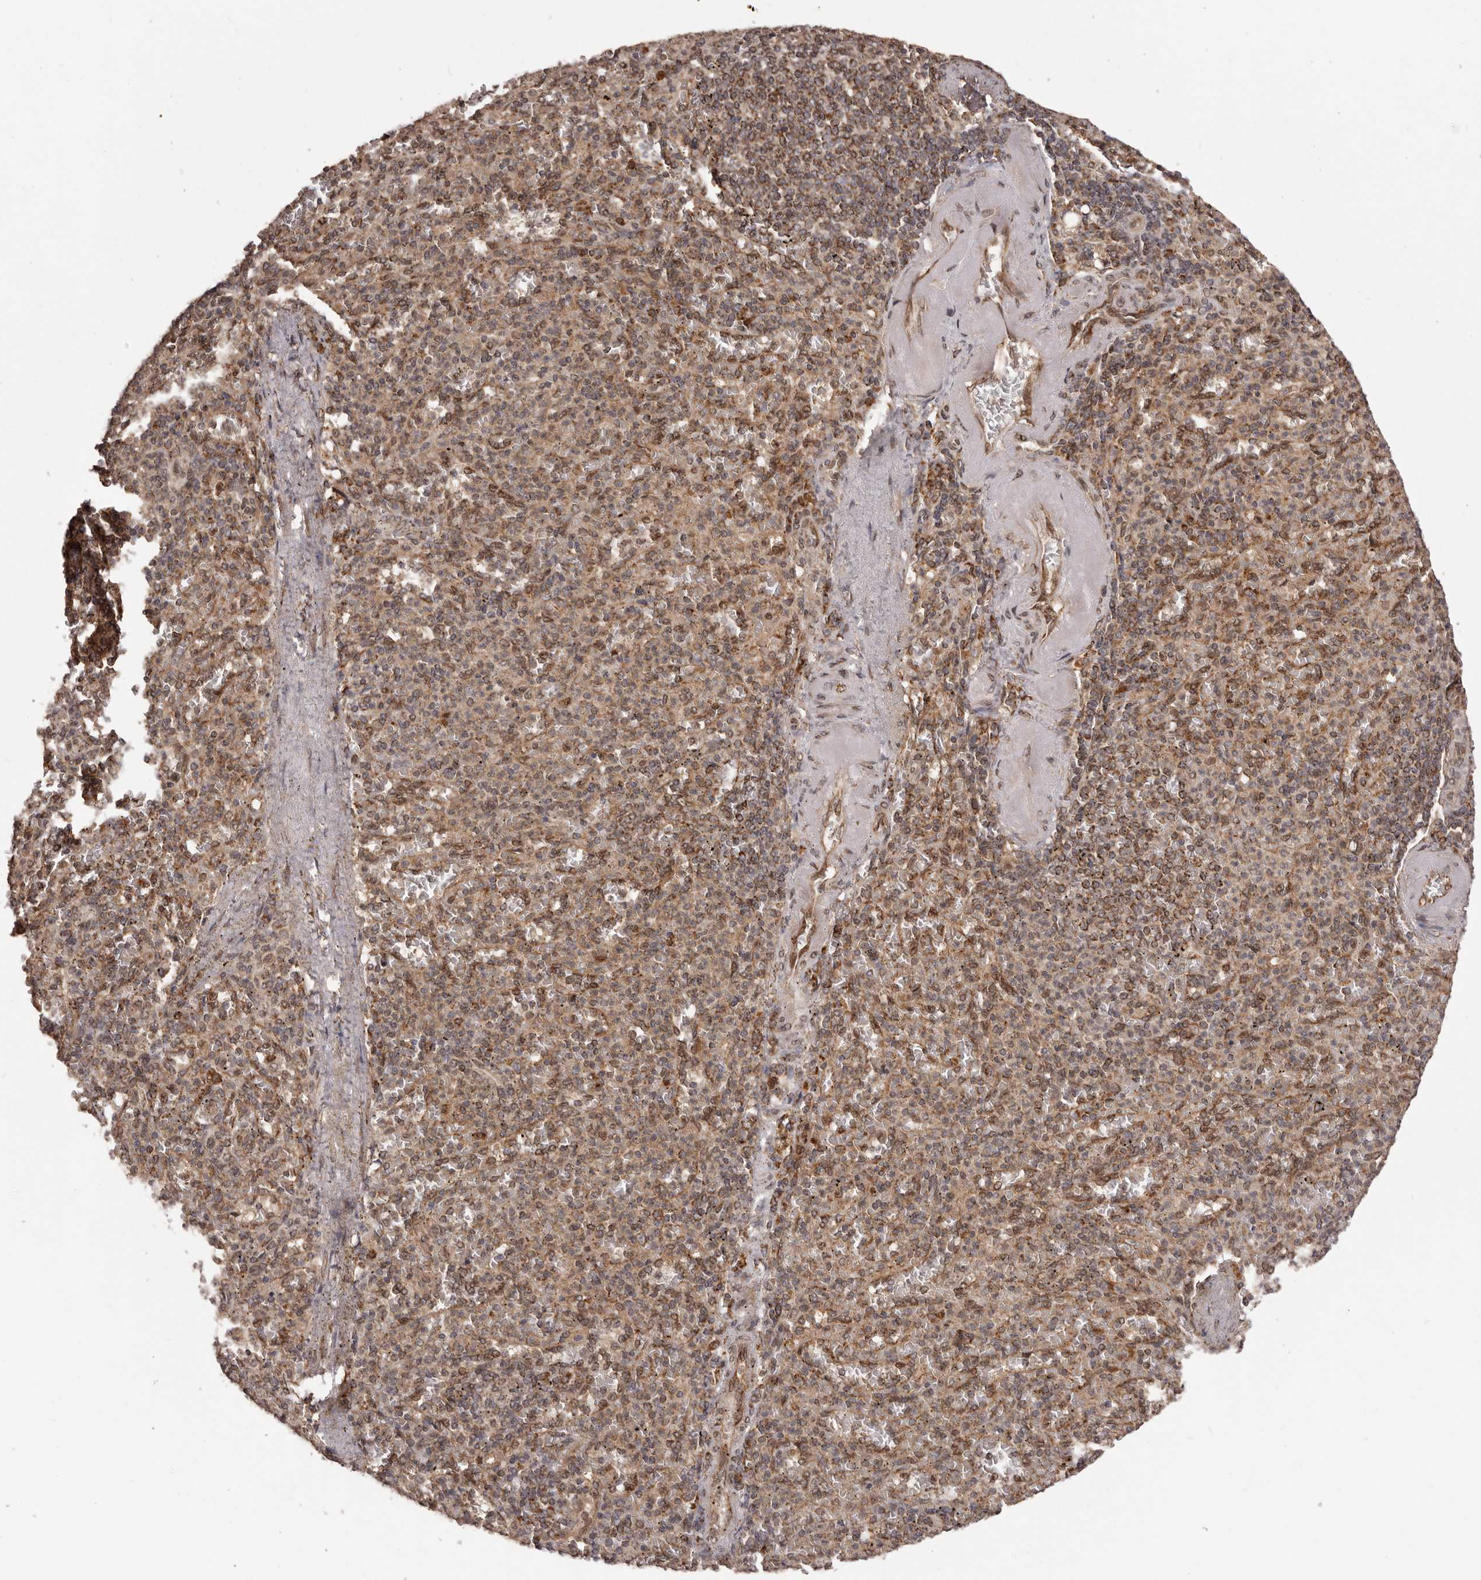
{"staining": {"intensity": "moderate", "quantity": "25%-75%", "location": "cytoplasmic/membranous"}, "tissue": "spleen", "cell_type": "Cells in red pulp", "image_type": "normal", "snomed": [{"axis": "morphology", "description": "Normal tissue, NOS"}, {"axis": "topography", "description": "Spleen"}], "caption": "Immunohistochemical staining of benign spleen displays medium levels of moderate cytoplasmic/membranous staining in approximately 25%-75% of cells in red pulp.", "gene": "CHRM2", "patient": {"sex": "female", "age": 74}}